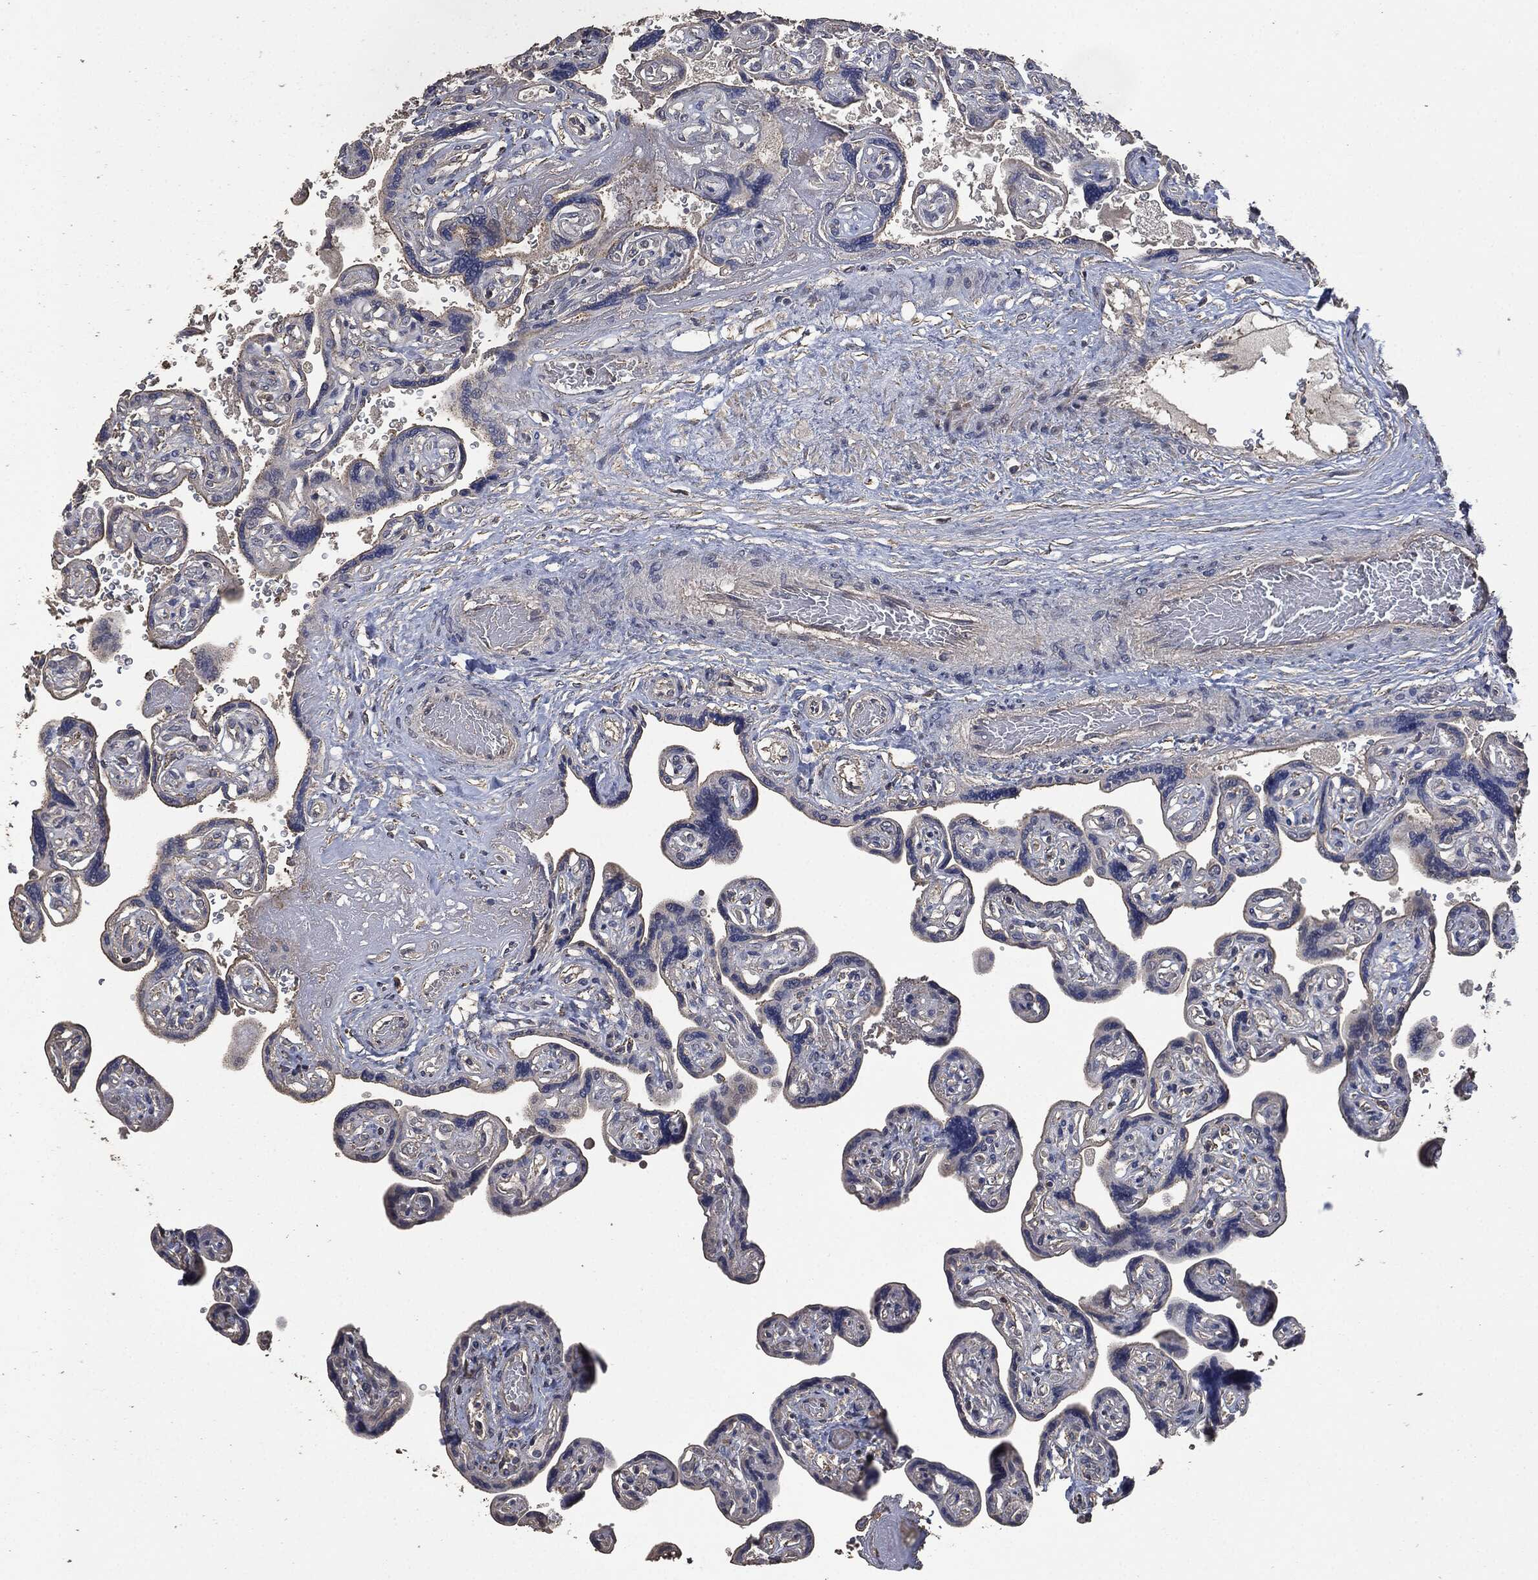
{"staining": {"intensity": "moderate", "quantity": "25%-75%", "location": "cytoplasmic/membranous"}, "tissue": "placenta", "cell_type": "Decidual cells", "image_type": "normal", "snomed": [{"axis": "morphology", "description": "Normal tissue, NOS"}, {"axis": "topography", "description": "Placenta"}], "caption": "DAB (3,3'-diaminobenzidine) immunohistochemical staining of normal placenta demonstrates moderate cytoplasmic/membranous protein staining in about 25%-75% of decidual cells.", "gene": "MSLN", "patient": {"sex": "female", "age": 32}}